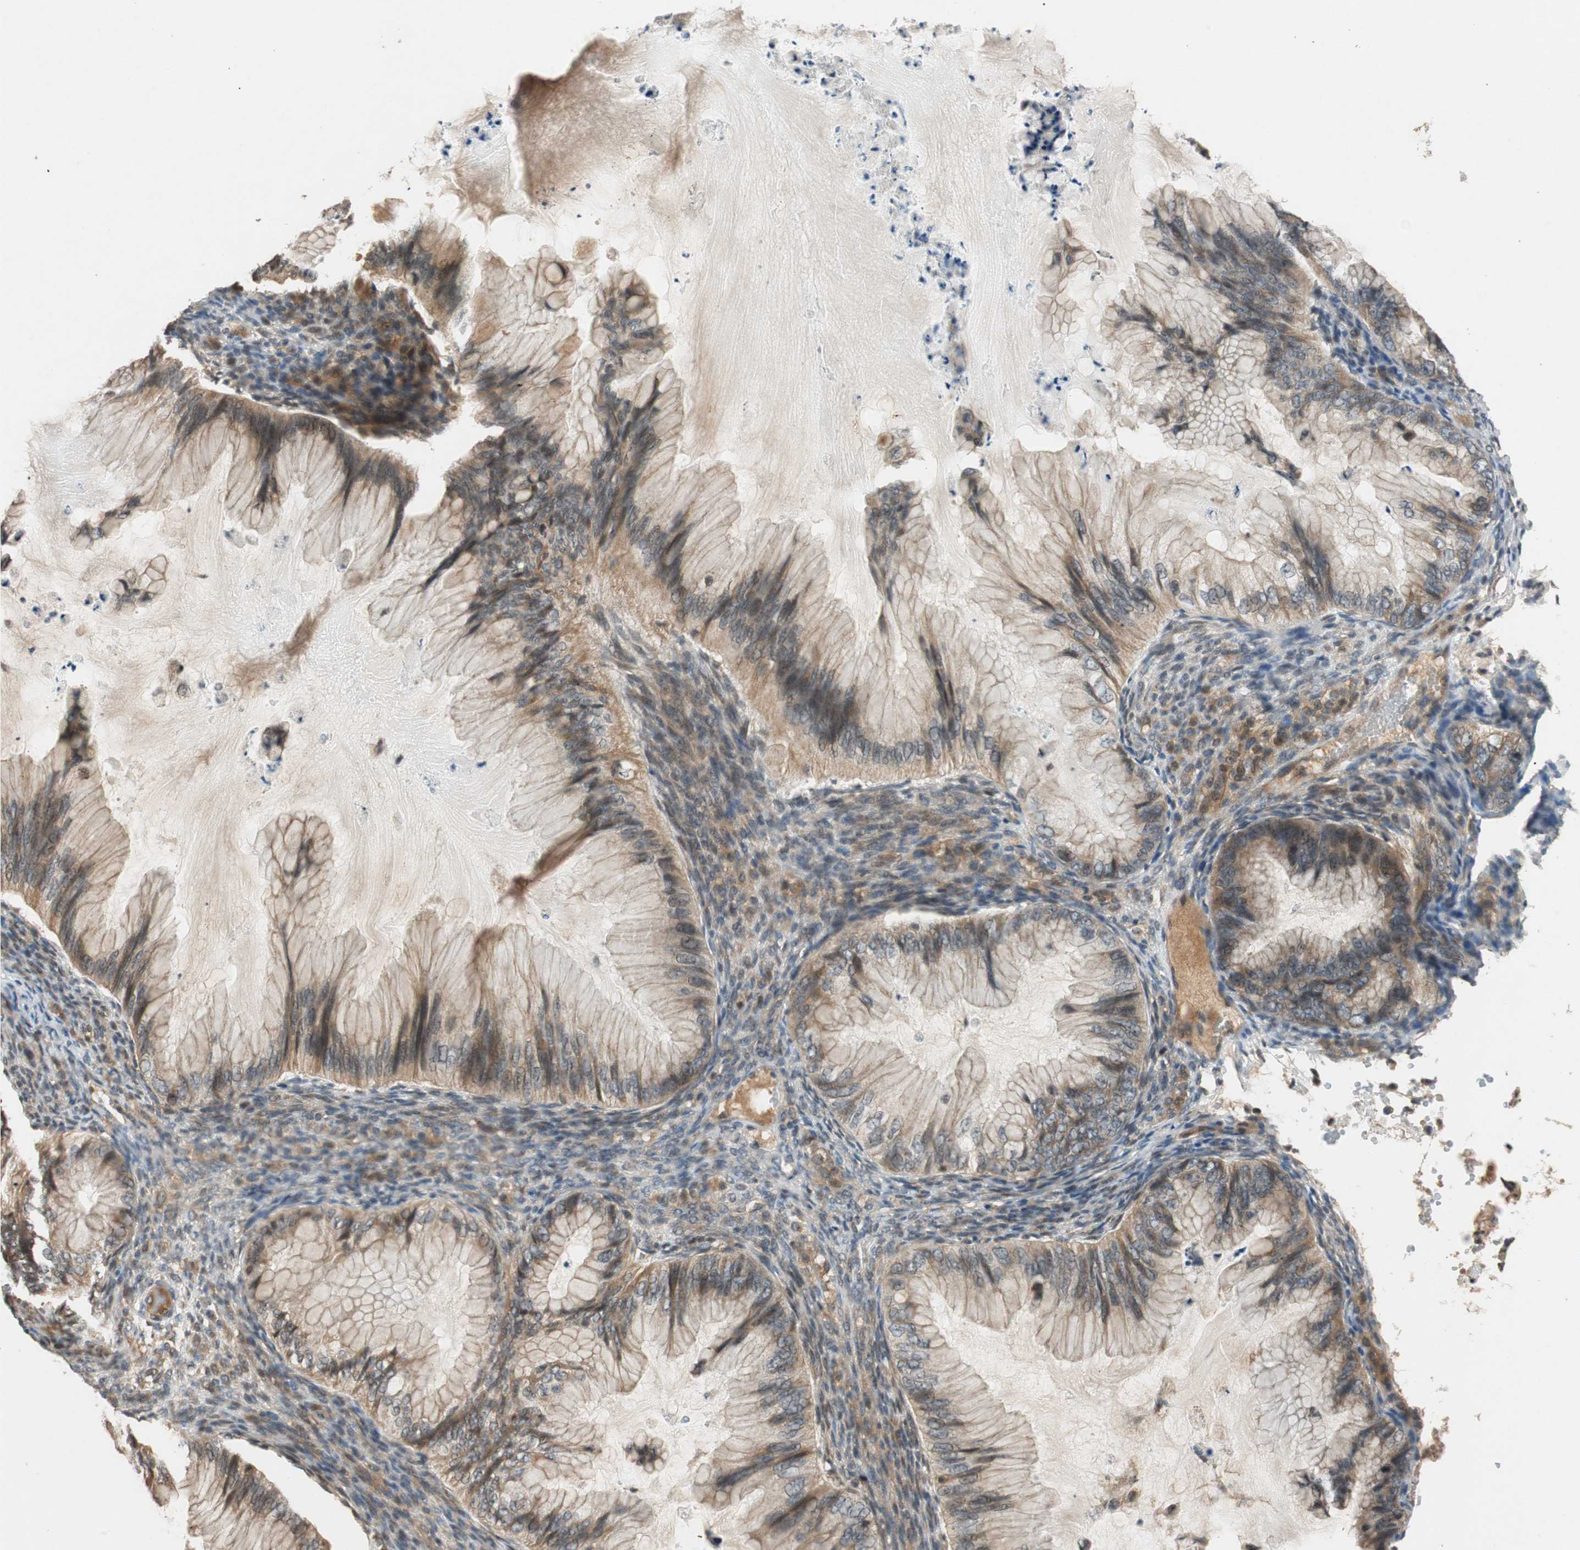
{"staining": {"intensity": "moderate", "quantity": ">75%", "location": "cytoplasmic/membranous"}, "tissue": "ovarian cancer", "cell_type": "Tumor cells", "image_type": "cancer", "snomed": [{"axis": "morphology", "description": "Cystadenocarcinoma, mucinous, NOS"}, {"axis": "topography", "description": "Ovary"}], "caption": "Moderate cytoplasmic/membranous protein positivity is appreciated in about >75% of tumor cells in ovarian cancer (mucinous cystadenocarcinoma).", "gene": "GLB1", "patient": {"sex": "female", "age": 36}}